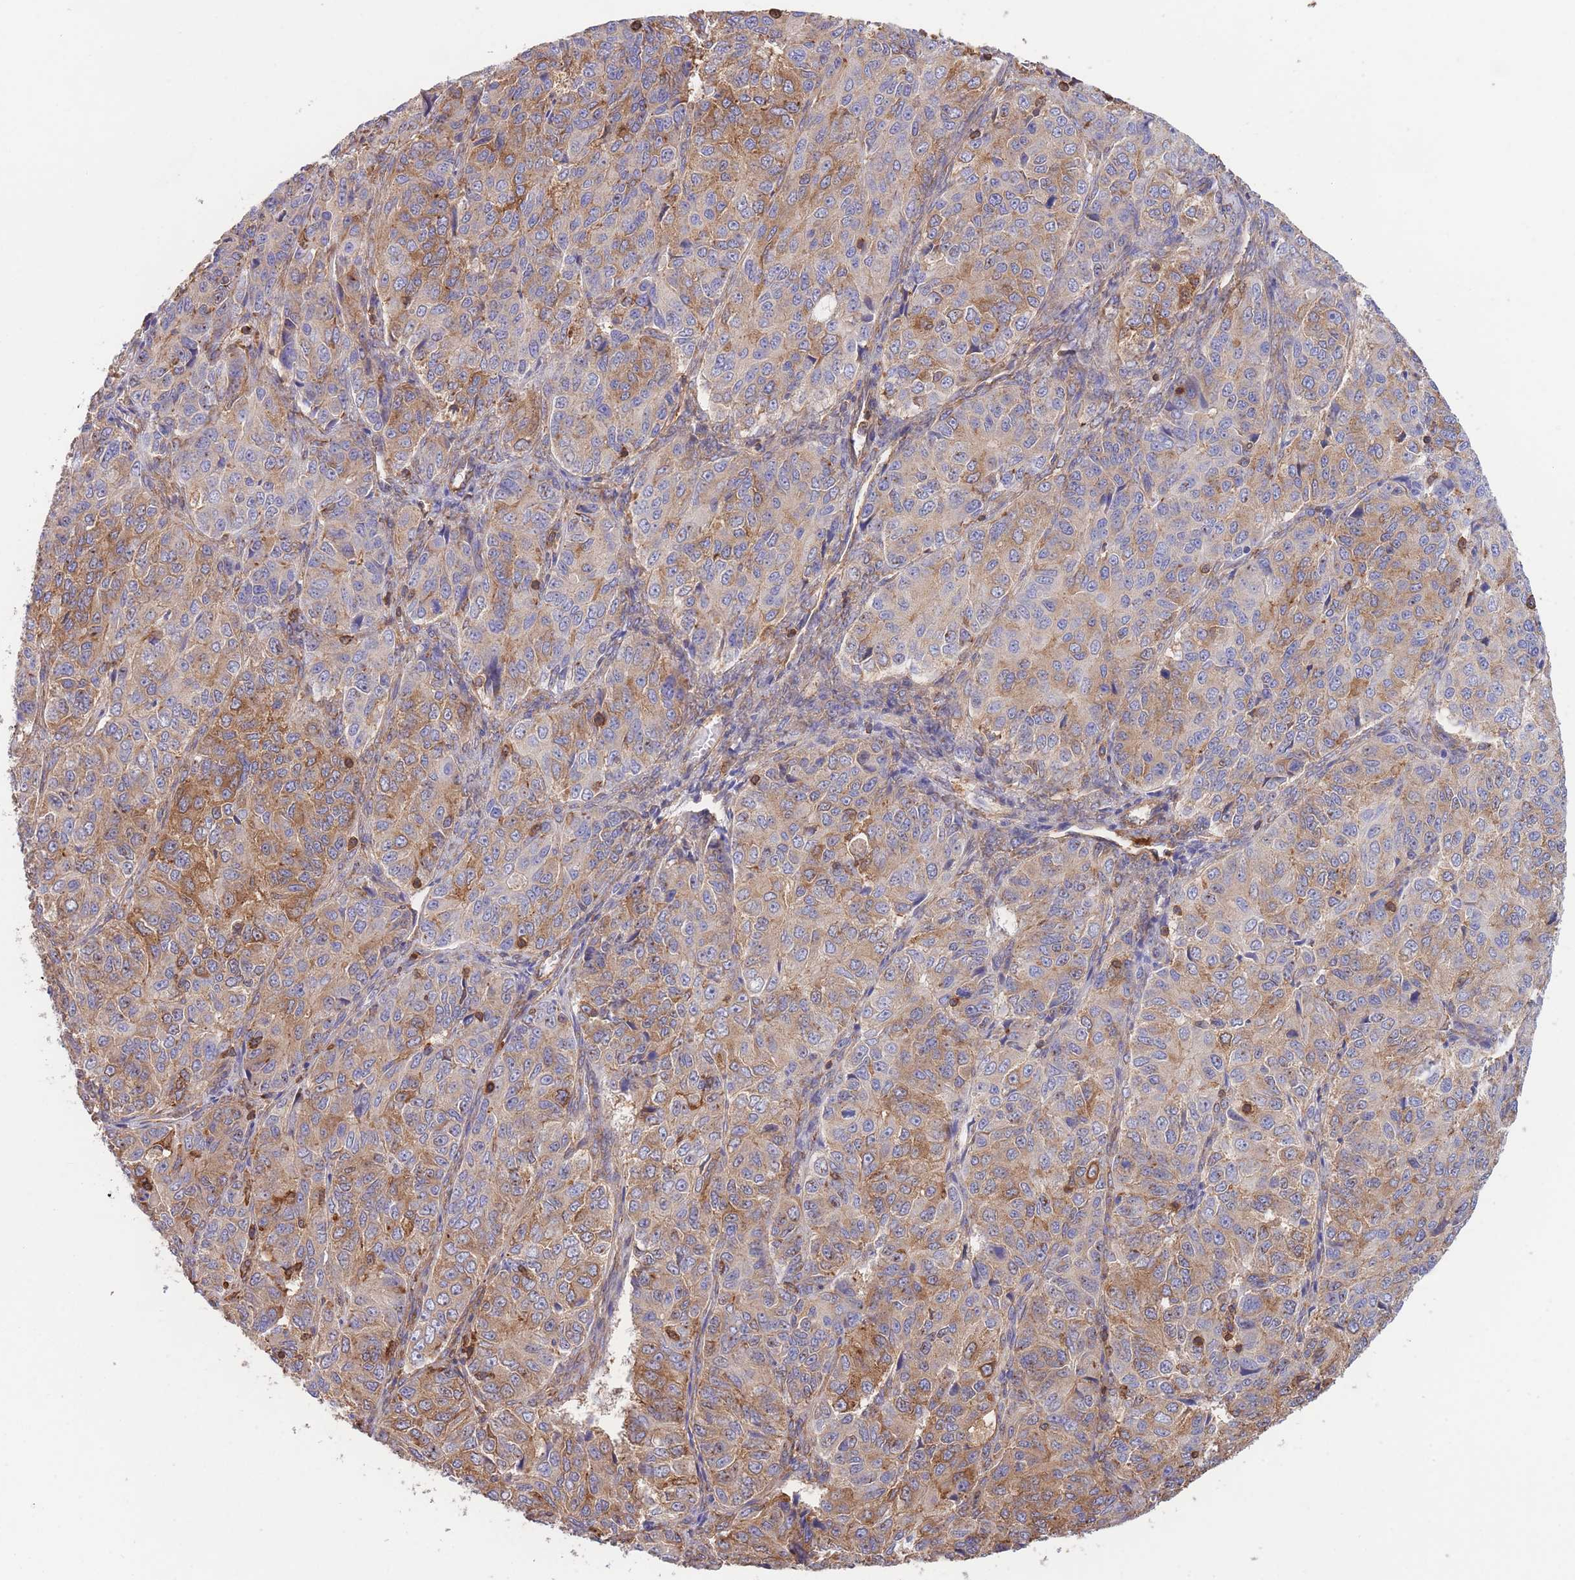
{"staining": {"intensity": "moderate", "quantity": ">75%", "location": "cytoplasmic/membranous"}, "tissue": "ovarian cancer", "cell_type": "Tumor cells", "image_type": "cancer", "snomed": [{"axis": "morphology", "description": "Carcinoma, endometroid"}, {"axis": "topography", "description": "Ovary"}], "caption": "Ovarian cancer (endometroid carcinoma) tissue displays moderate cytoplasmic/membranous expression in approximately >75% of tumor cells", "gene": "LRRN4CL", "patient": {"sex": "female", "age": 51}}